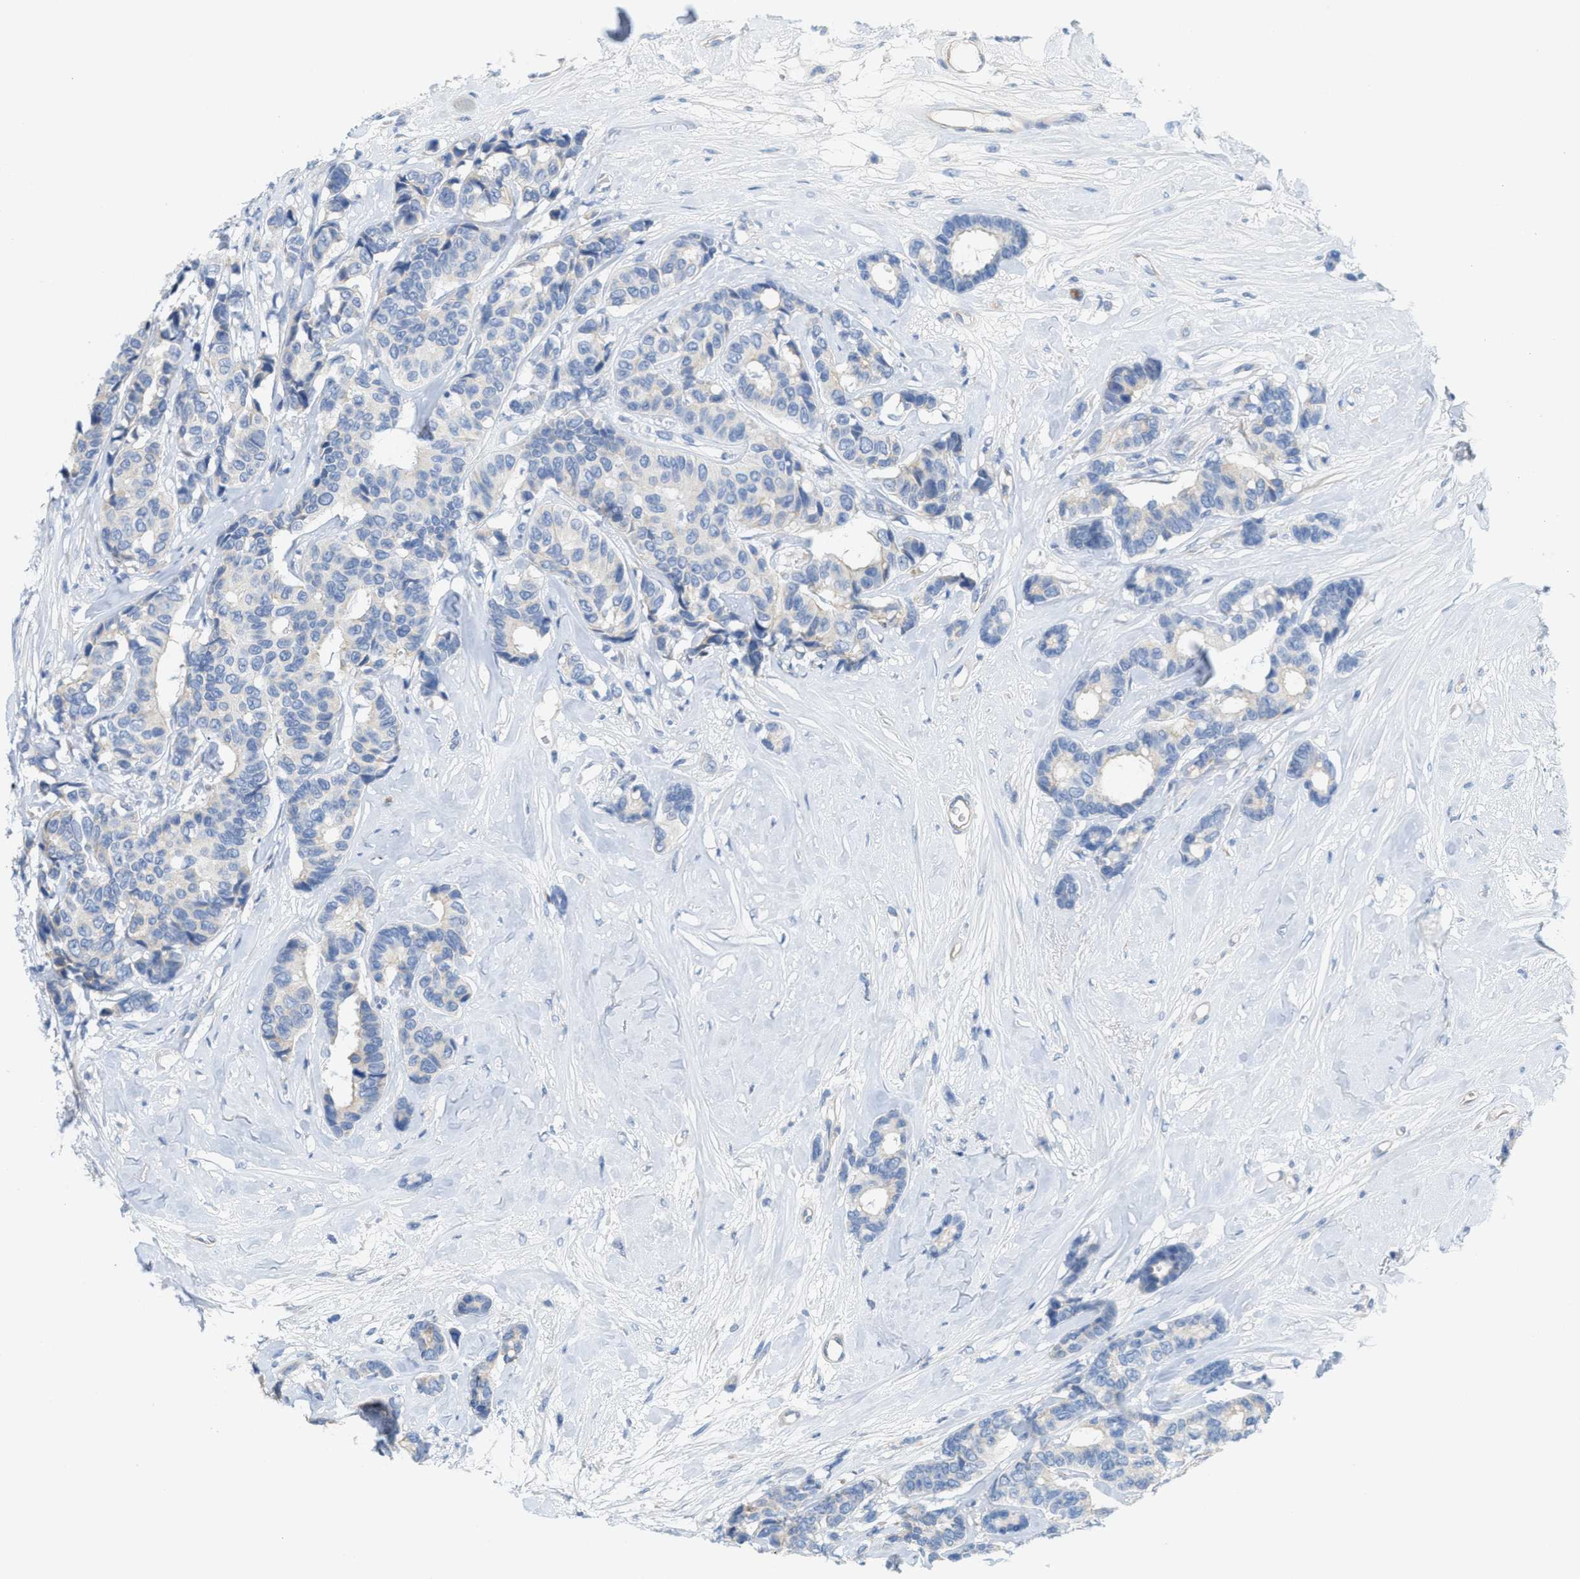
{"staining": {"intensity": "negative", "quantity": "none", "location": "none"}, "tissue": "breast cancer", "cell_type": "Tumor cells", "image_type": "cancer", "snomed": [{"axis": "morphology", "description": "Duct carcinoma"}, {"axis": "topography", "description": "Breast"}], "caption": "Immunohistochemical staining of human breast cancer exhibits no significant expression in tumor cells.", "gene": "CPA2", "patient": {"sex": "female", "age": 87}}